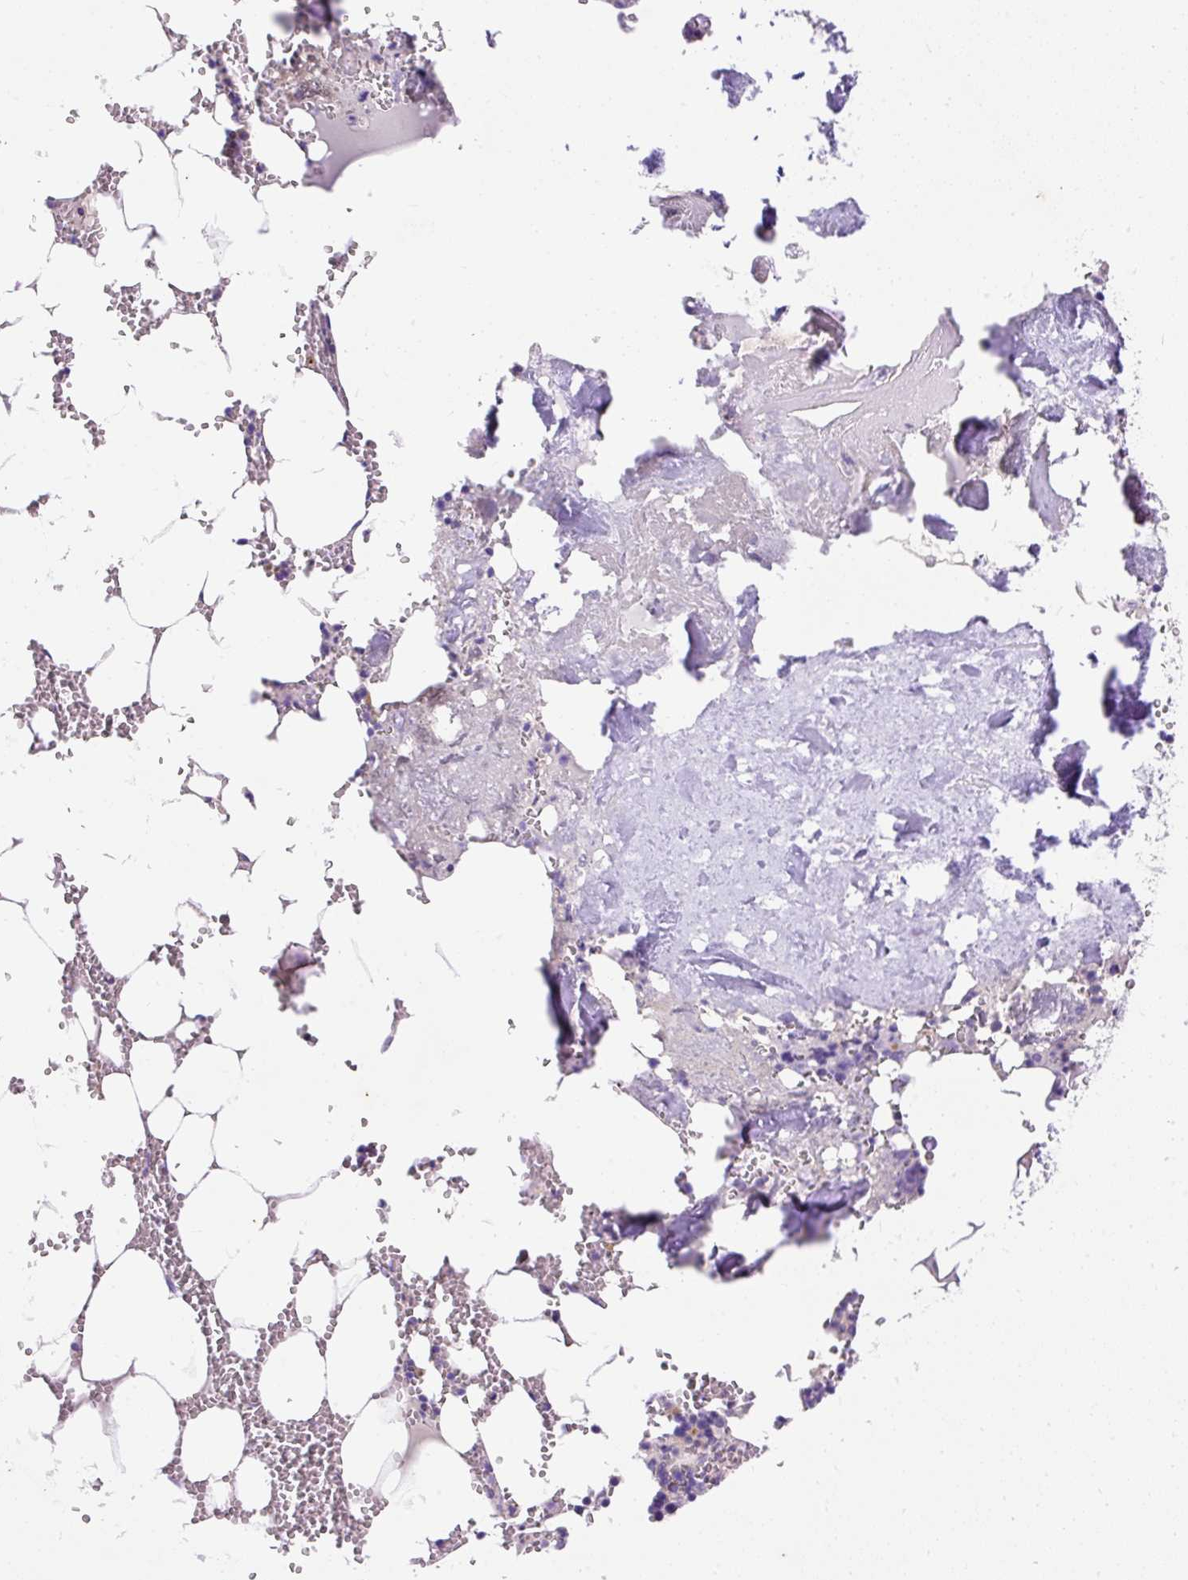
{"staining": {"intensity": "negative", "quantity": "none", "location": "none"}, "tissue": "bone marrow", "cell_type": "Hematopoietic cells", "image_type": "normal", "snomed": [{"axis": "morphology", "description": "Normal tissue, NOS"}, {"axis": "topography", "description": "Bone marrow"}], "caption": "Micrograph shows no protein positivity in hematopoietic cells of normal bone marrow. The staining was performed using DAB (3,3'-diaminobenzidine) to visualize the protein expression in brown, while the nuclei were stained in blue with hematoxylin (Magnification: 20x).", "gene": "OR4K15", "patient": {"sex": "male", "age": 54}}